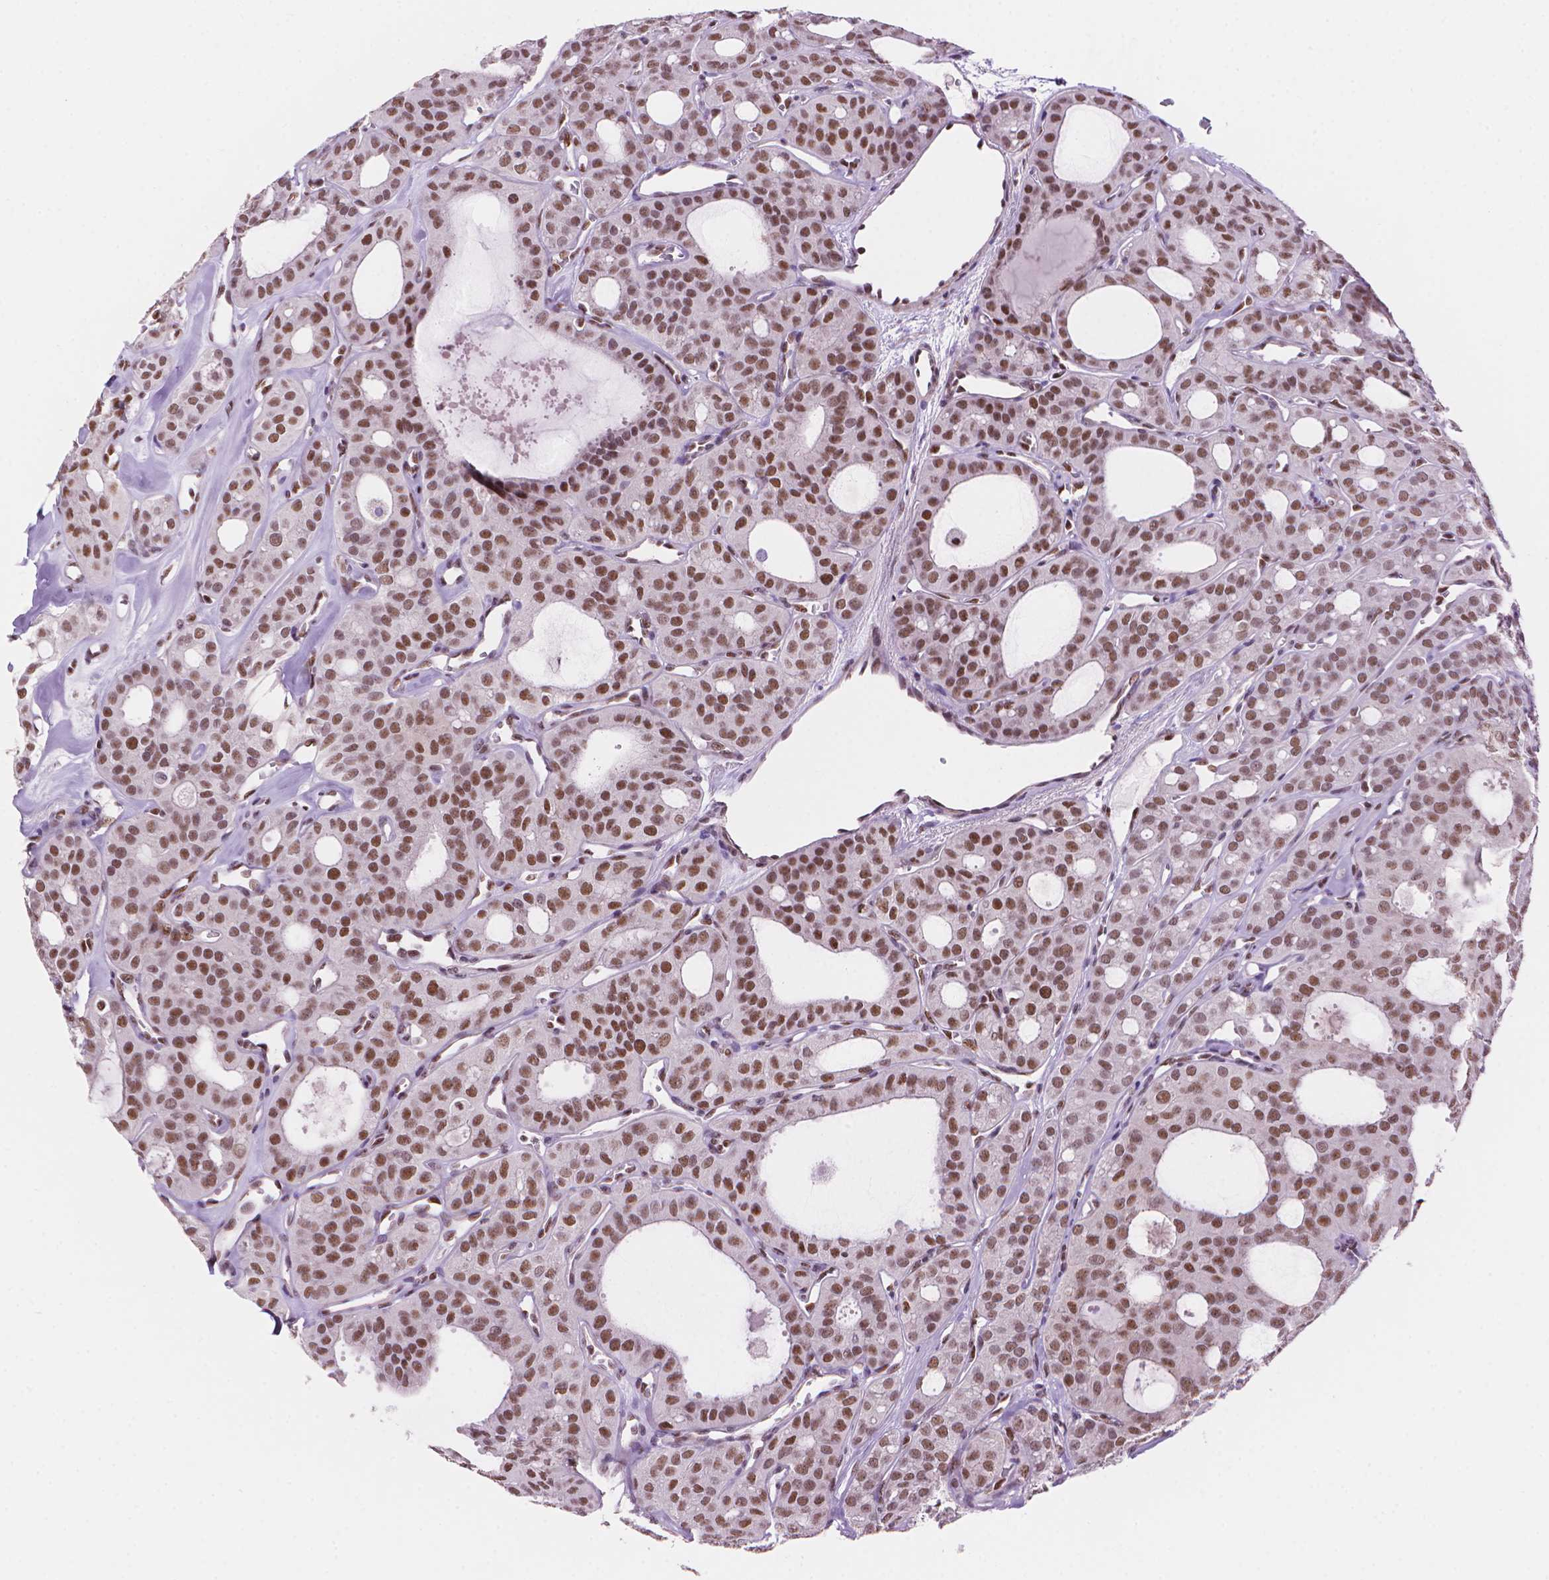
{"staining": {"intensity": "moderate", "quantity": ">75%", "location": "nuclear"}, "tissue": "thyroid cancer", "cell_type": "Tumor cells", "image_type": "cancer", "snomed": [{"axis": "morphology", "description": "Follicular adenoma carcinoma, NOS"}, {"axis": "topography", "description": "Thyroid gland"}], "caption": "Approximately >75% of tumor cells in human thyroid cancer (follicular adenoma carcinoma) exhibit moderate nuclear protein expression as visualized by brown immunohistochemical staining.", "gene": "UBN1", "patient": {"sex": "male", "age": 75}}